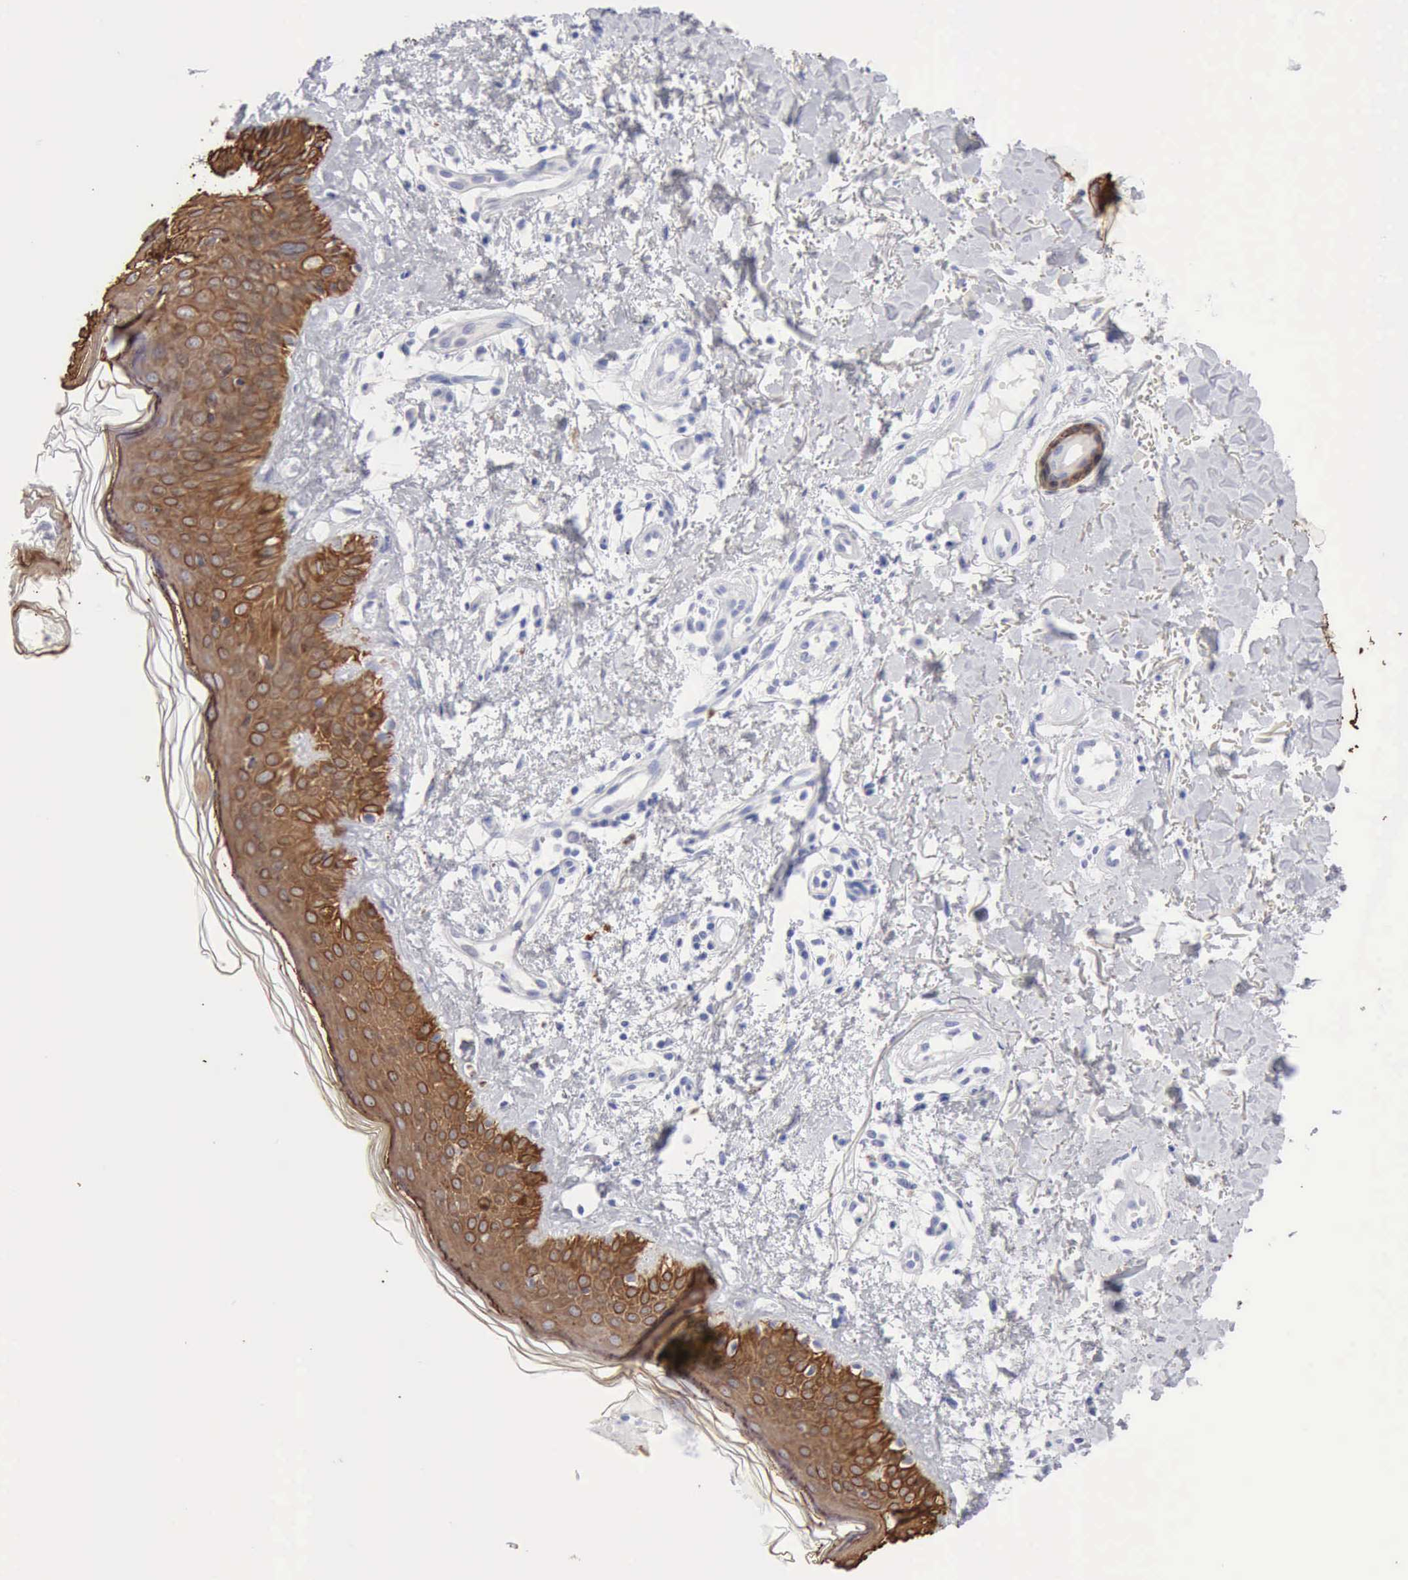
{"staining": {"intensity": "negative", "quantity": "none", "location": "none"}, "tissue": "melanoma", "cell_type": "Tumor cells", "image_type": "cancer", "snomed": [{"axis": "morphology", "description": "Malignant melanoma, NOS"}, {"axis": "topography", "description": "Skin"}], "caption": "The immunohistochemistry micrograph has no significant expression in tumor cells of melanoma tissue. (DAB (3,3'-diaminobenzidine) immunohistochemistry (IHC), high magnification).", "gene": "KRT5", "patient": {"sex": "male", "age": 49}}